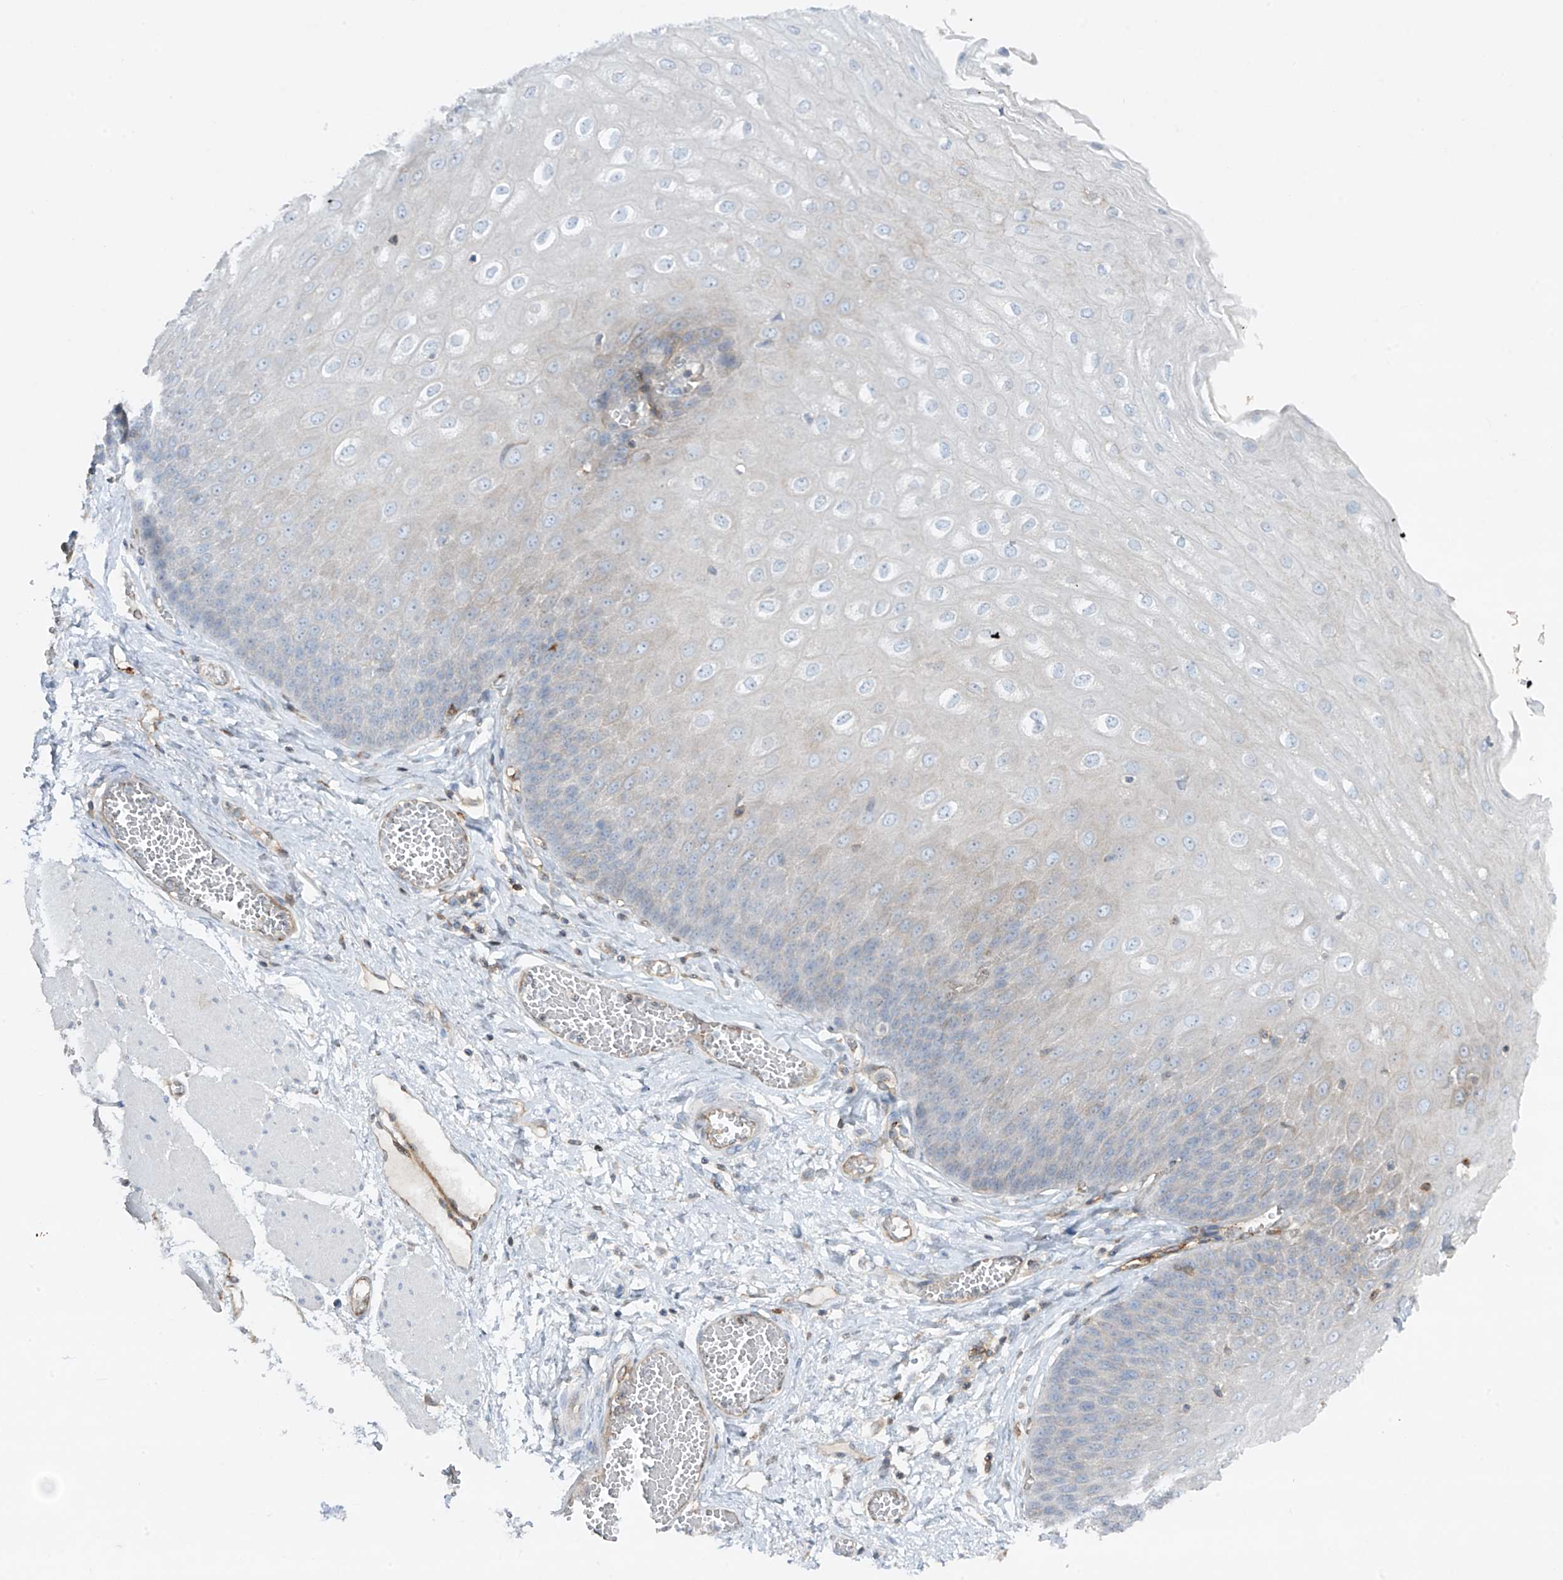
{"staining": {"intensity": "weak", "quantity": "<25%", "location": "cytoplasmic/membranous"}, "tissue": "esophagus", "cell_type": "Squamous epithelial cells", "image_type": "normal", "snomed": [{"axis": "morphology", "description": "Normal tissue, NOS"}, {"axis": "topography", "description": "Esophagus"}], "caption": "Immunohistochemical staining of unremarkable esophagus shows no significant expression in squamous epithelial cells.", "gene": "HLA", "patient": {"sex": "male", "age": 60}}